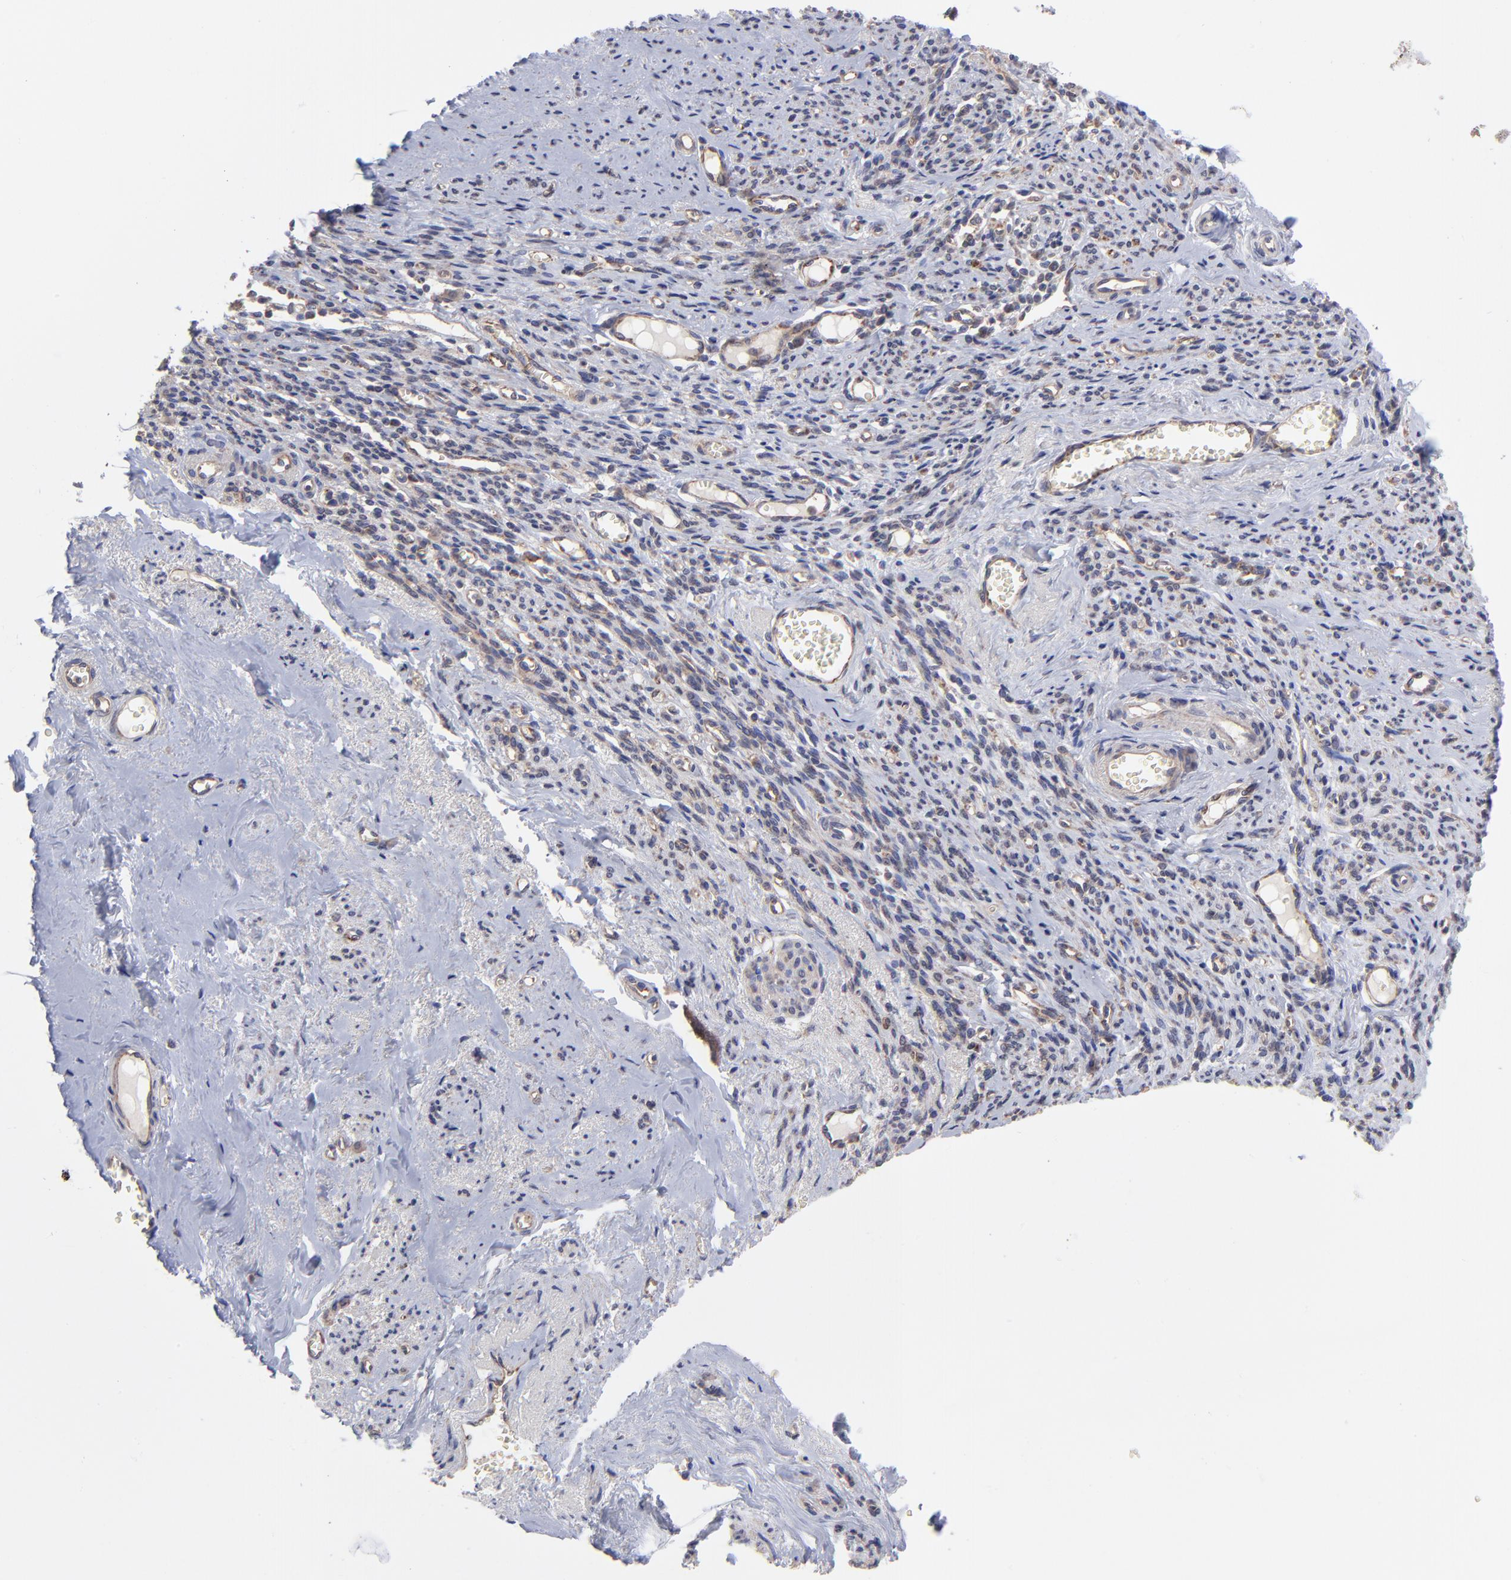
{"staining": {"intensity": "weak", "quantity": "25%-75%", "location": "cytoplasmic/membranous"}, "tissue": "endometrial cancer", "cell_type": "Tumor cells", "image_type": "cancer", "snomed": [{"axis": "morphology", "description": "Adenocarcinoma, NOS"}, {"axis": "topography", "description": "Endometrium"}], "caption": "Protein analysis of endometrial cancer (adenocarcinoma) tissue reveals weak cytoplasmic/membranous staining in approximately 25%-75% of tumor cells. Ihc stains the protein of interest in brown and the nuclei are stained blue.", "gene": "UBE2H", "patient": {"sex": "female", "age": 75}}